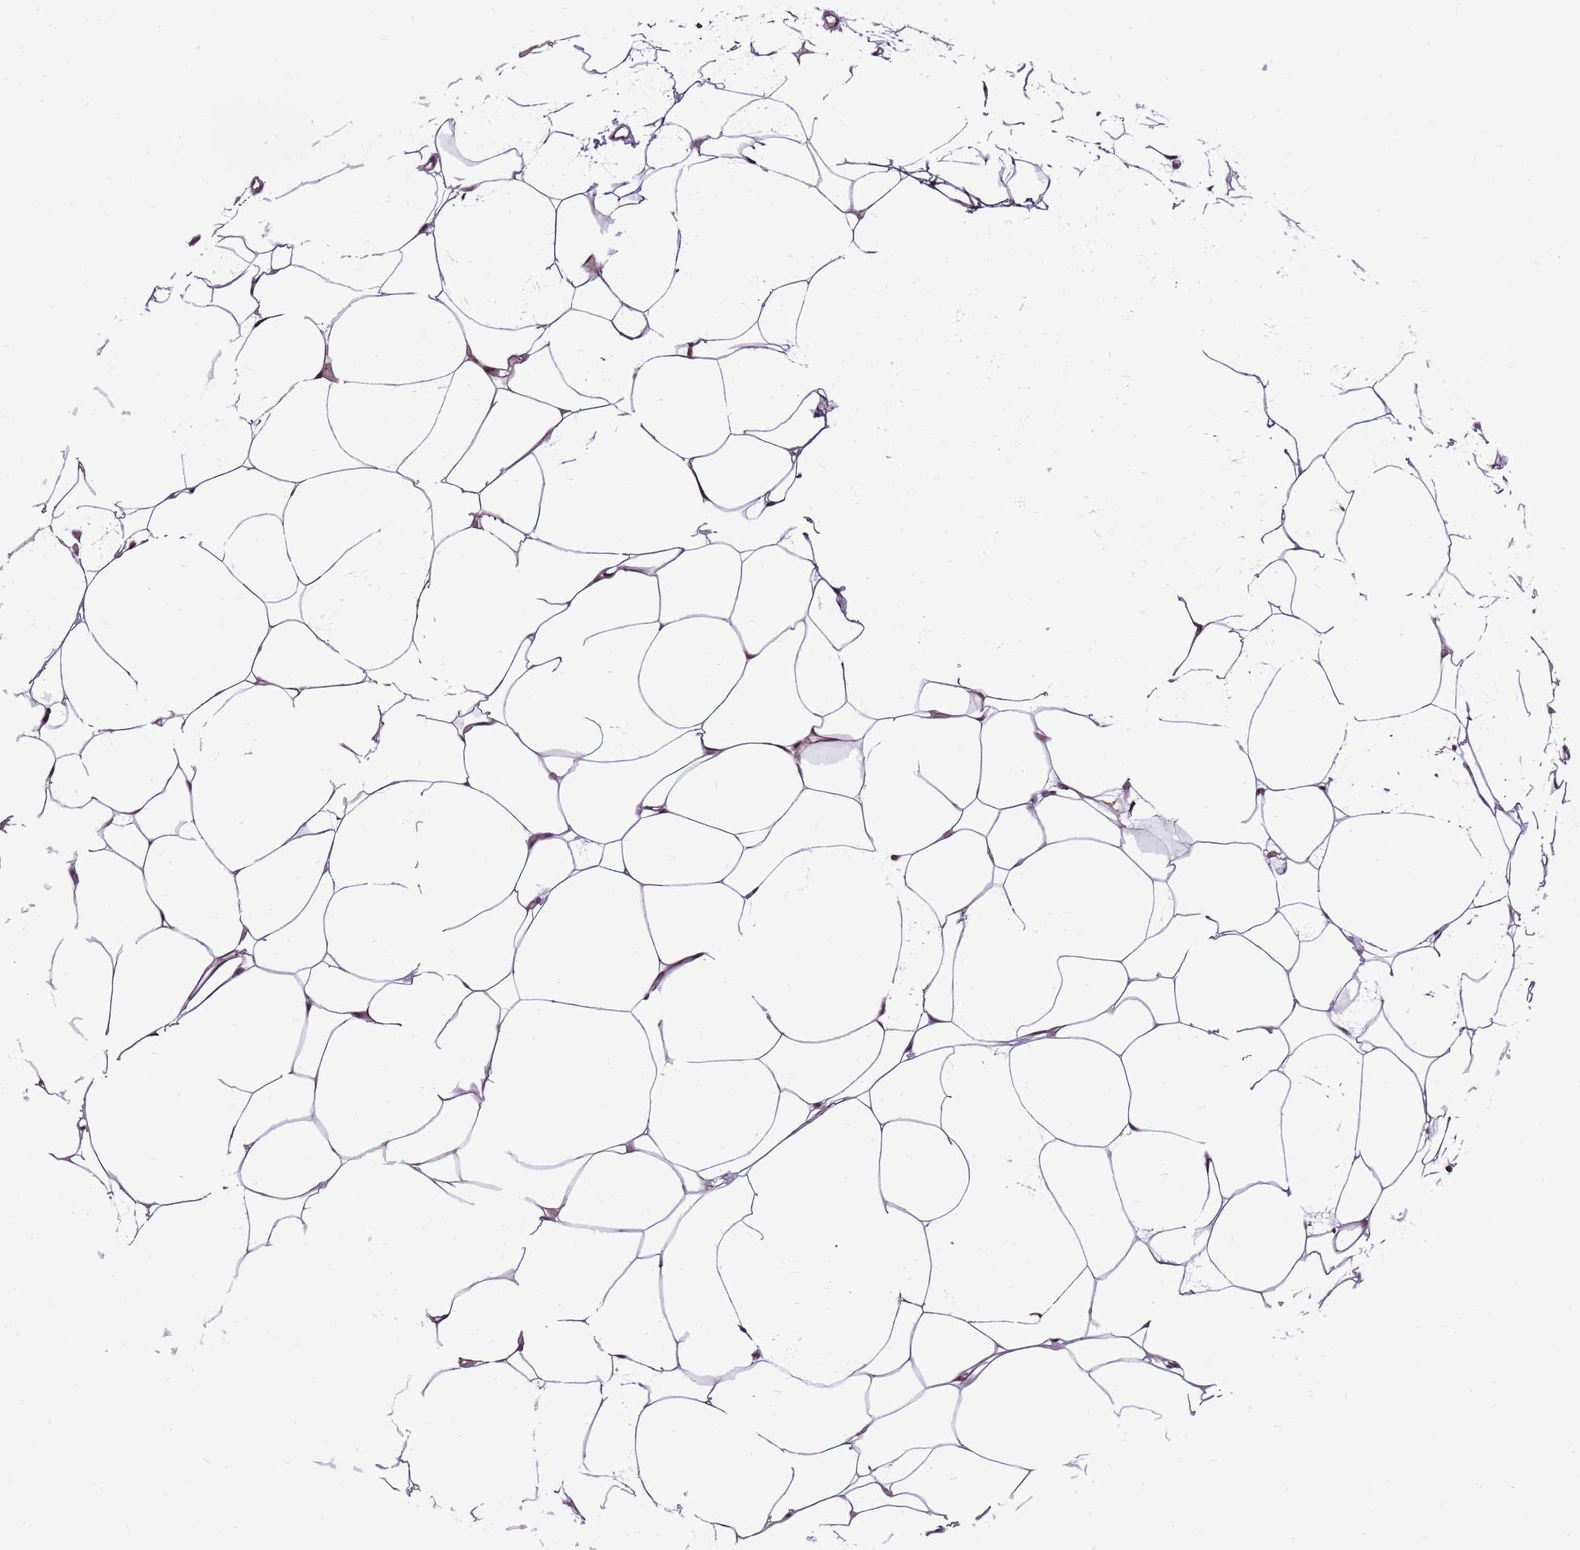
{"staining": {"intensity": "negative", "quantity": "none", "location": "none"}, "tissue": "adipose tissue", "cell_type": "Adipocytes", "image_type": "normal", "snomed": [{"axis": "morphology", "description": "Normal tissue, NOS"}, {"axis": "topography", "description": "Breast"}], "caption": "Immunohistochemical staining of unremarkable adipose tissue displays no significant expression in adipocytes. (DAB immunohistochemistry (IHC) with hematoxylin counter stain).", "gene": "ZSWIM1", "patient": {"sex": "female", "age": 23}}